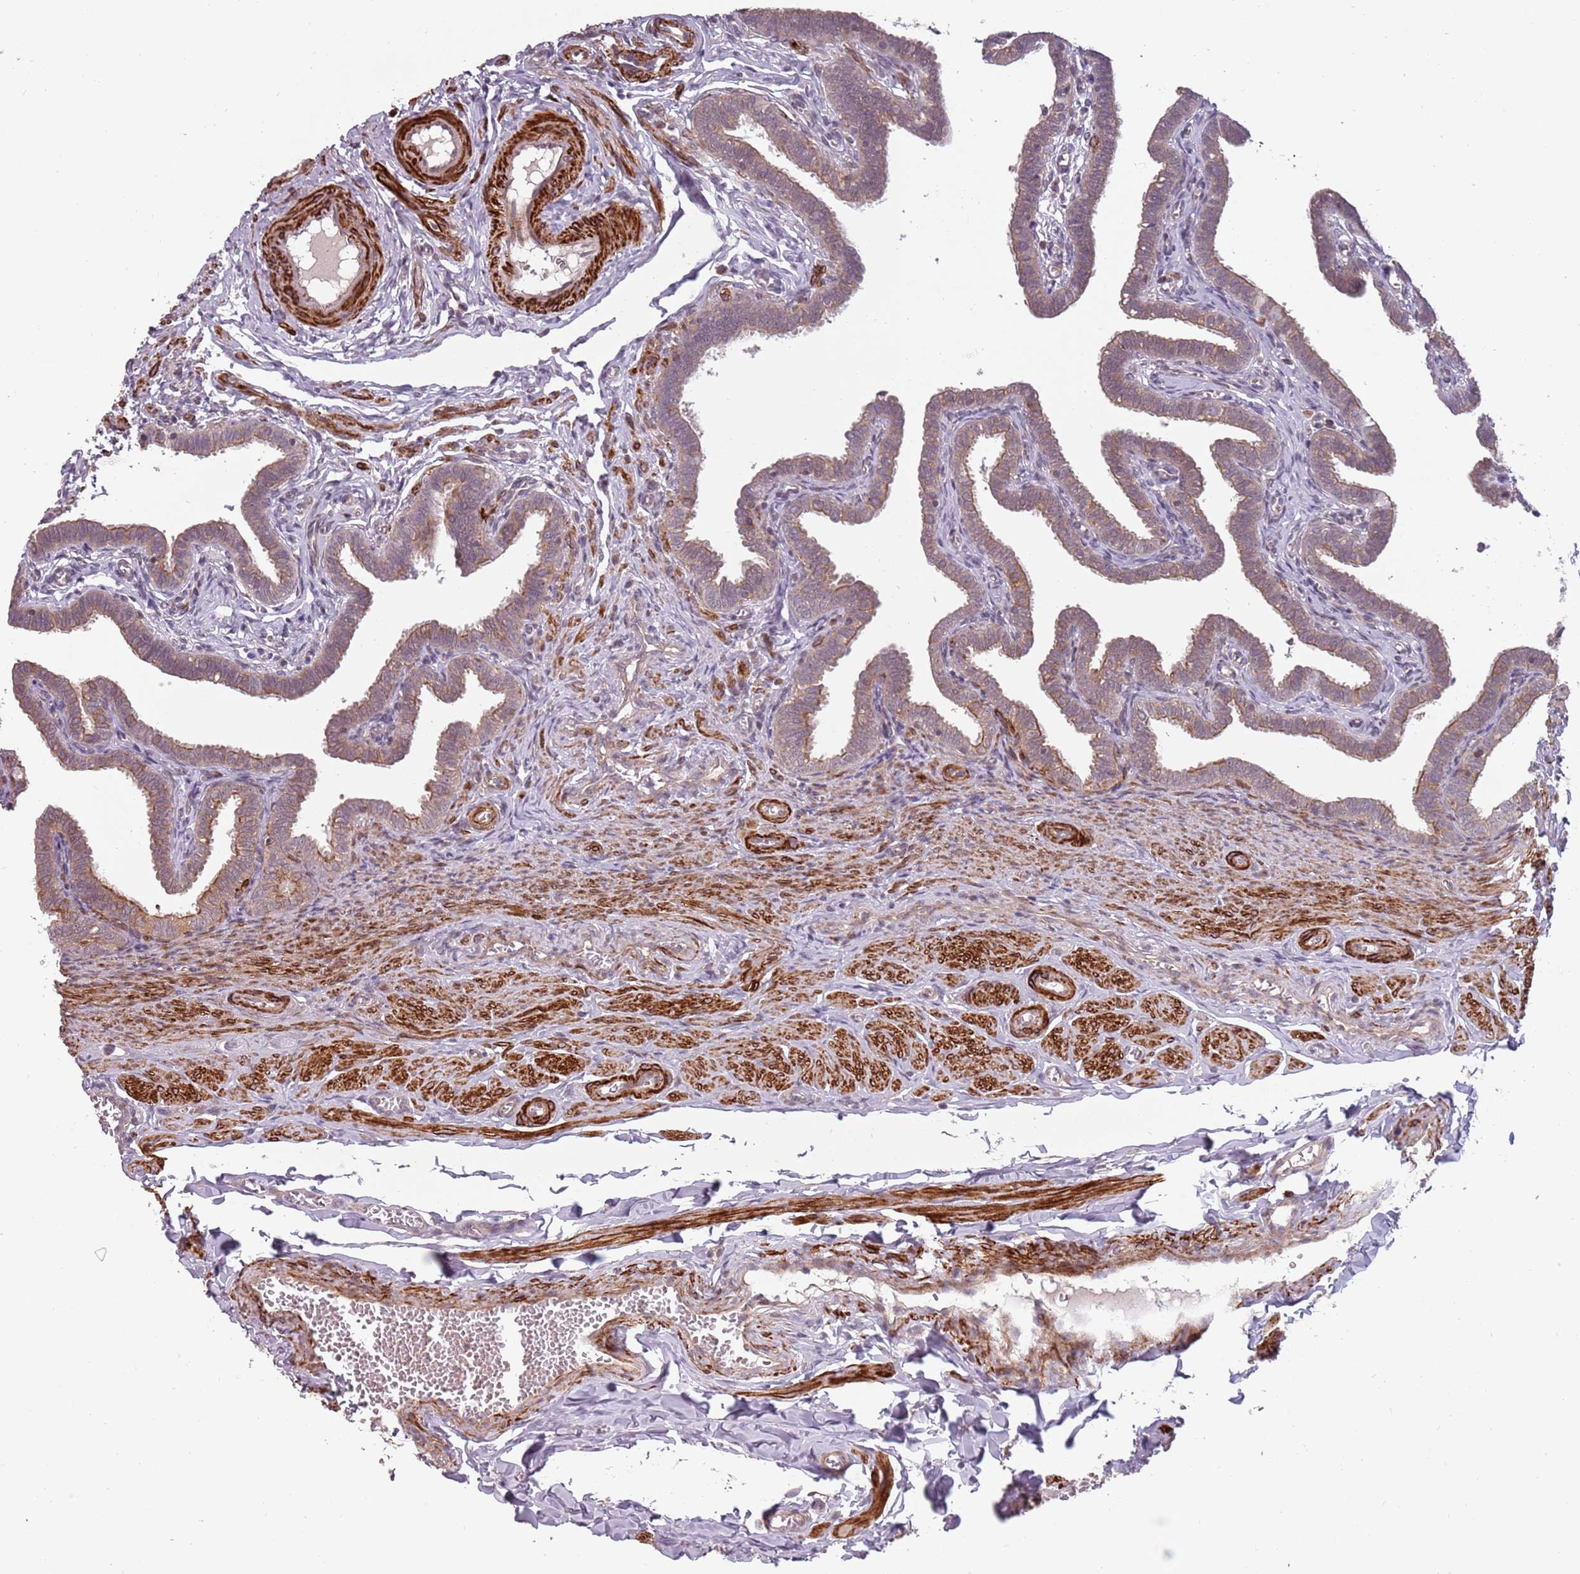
{"staining": {"intensity": "moderate", "quantity": ">75%", "location": "cytoplasmic/membranous"}, "tissue": "fallopian tube", "cell_type": "Glandular cells", "image_type": "normal", "snomed": [{"axis": "morphology", "description": "Normal tissue, NOS"}, {"axis": "topography", "description": "Fallopian tube"}], "caption": "High-power microscopy captured an IHC photomicrograph of benign fallopian tube, revealing moderate cytoplasmic/membranous expression in approximately >75% of glandular cells.", "gene": "PLD6", "patient": {"sex": "female", "age": 36}}